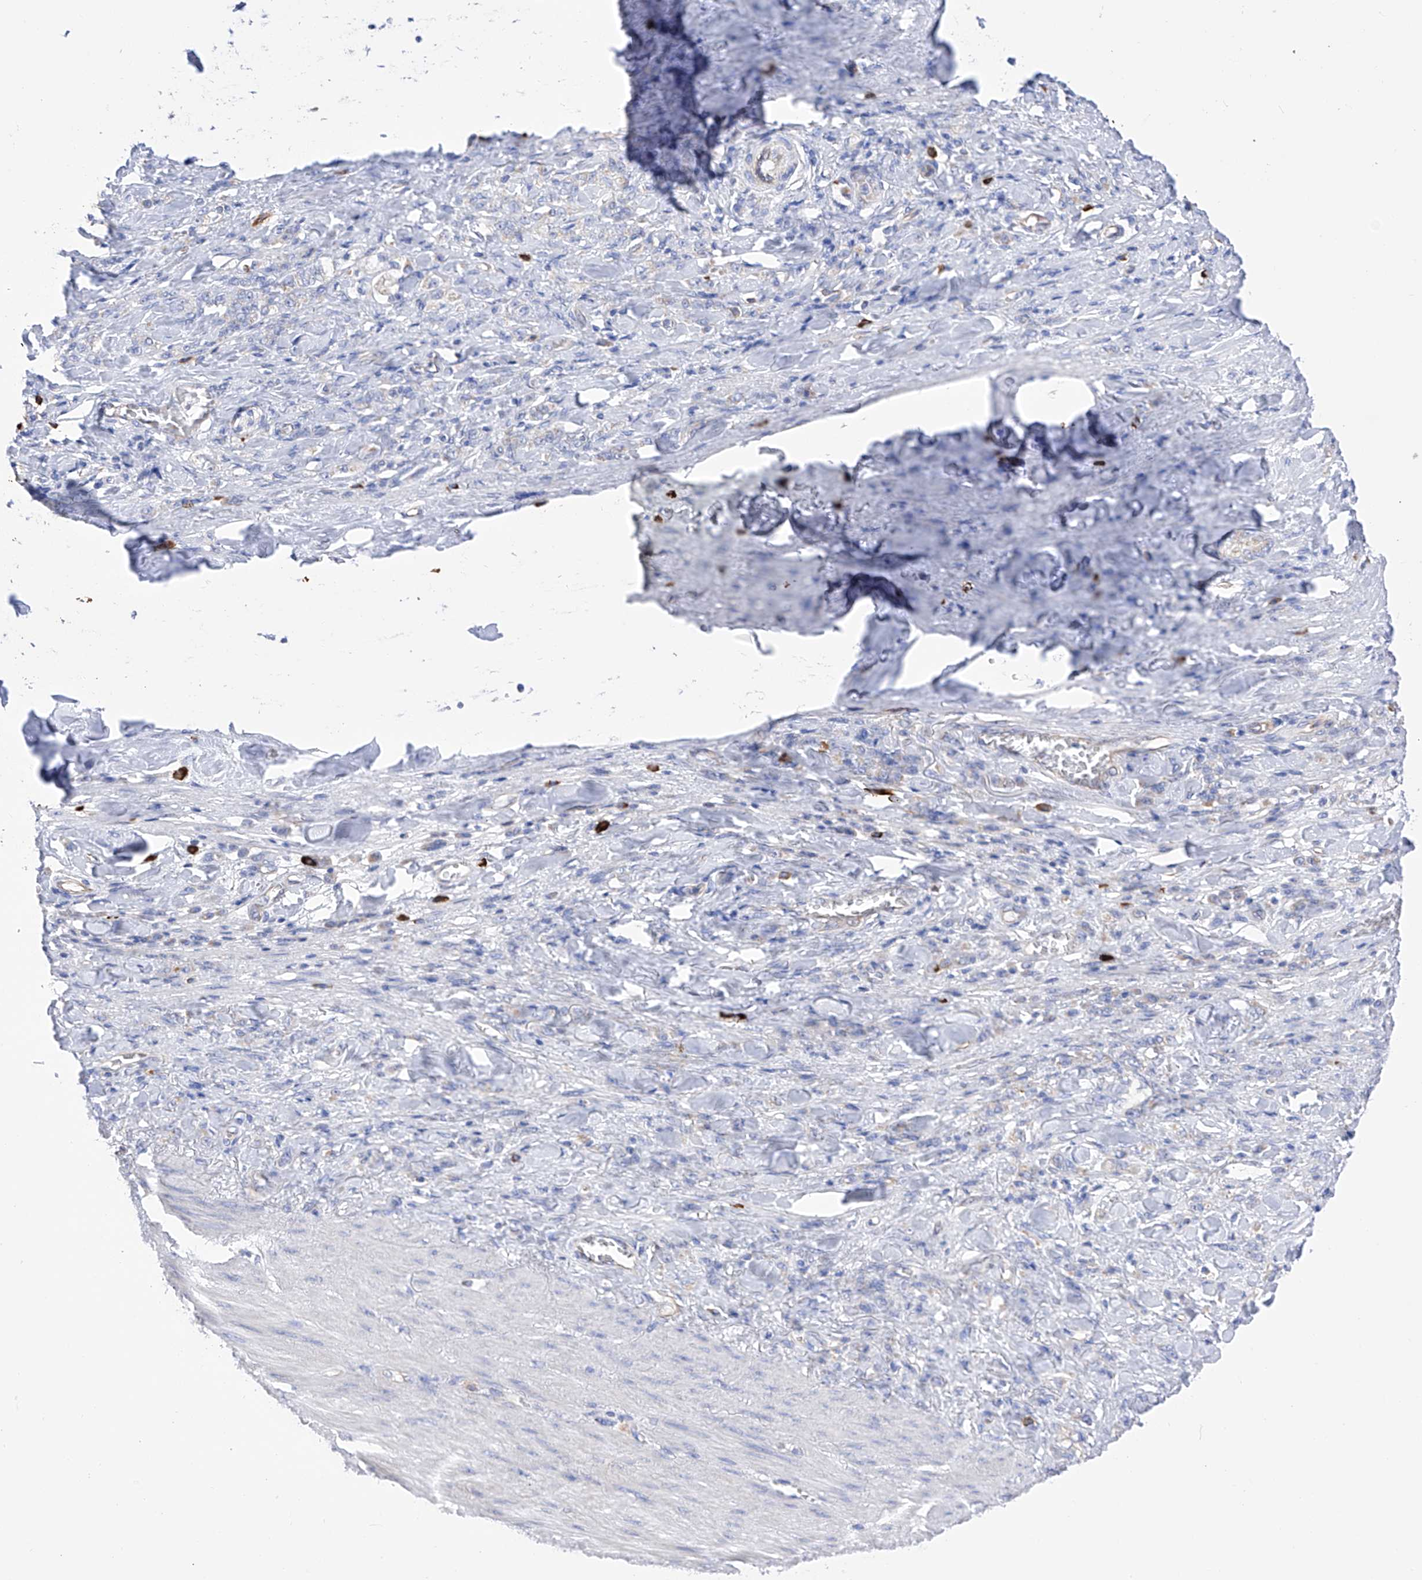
{"staining": {"intensity": "negative", "quantity": "none", "location": "none"}, "tissue": "stomach cancer", "cell_type": "Tumor cells", "image_type": "cancer", "snomed": [{"axis": "morphology", "description": "Normal tissue, NOS"}, {"axis": "morphology", "description": "Adenocarcinoma, NOS"}, {"axis": "topography", "description": "Stomach"}], "caption": "There is no significant expression in tumor cells of stomach cancer (adenocarcinoma).", "gene": "FLG", "patient": {"sex": "male", "age": 82}}